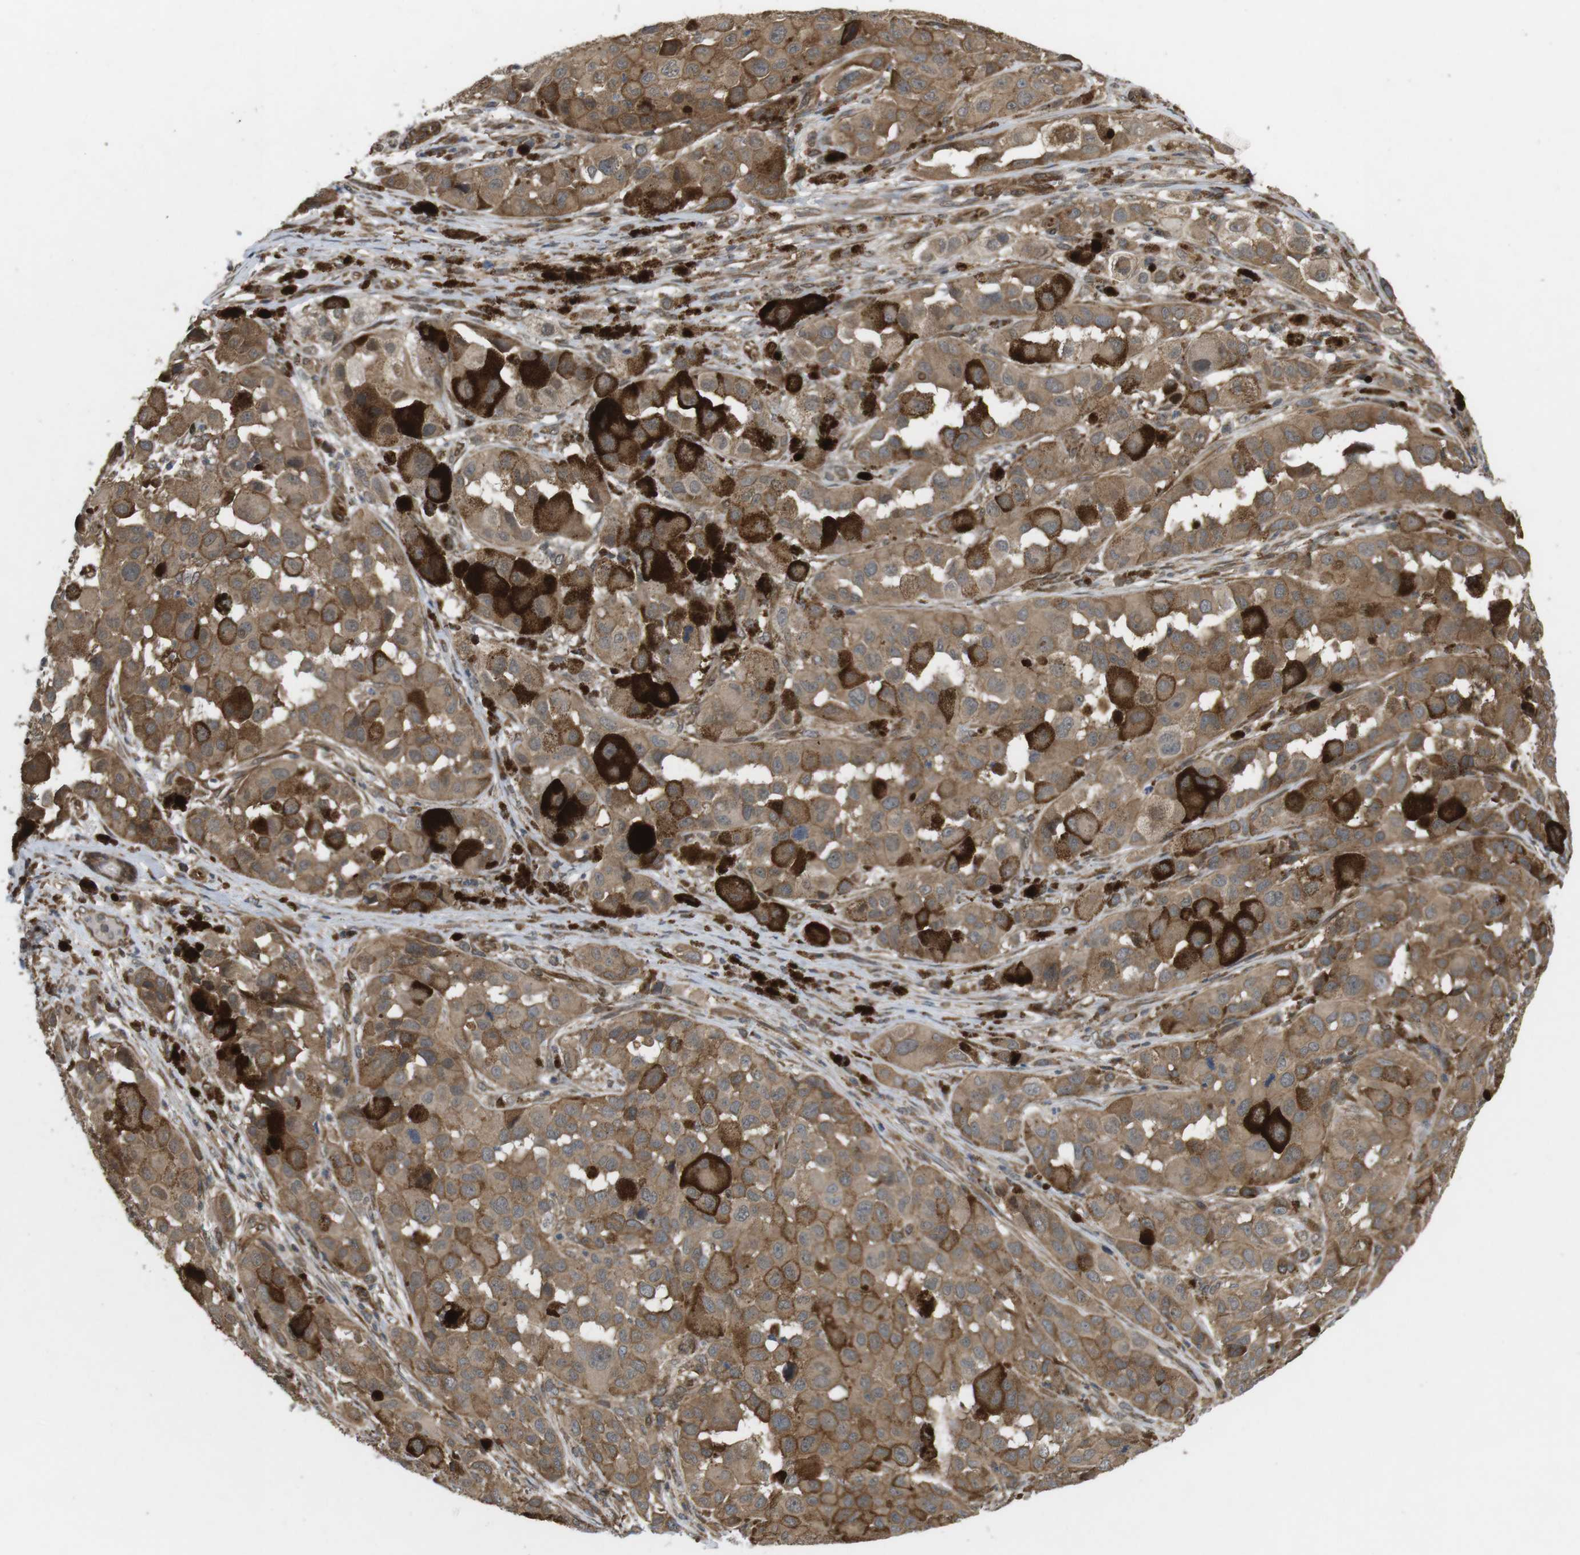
{"staining": {"intensity": "moderate", "quantity": ">75%", "location": "cytoplasmic/membranous"}, "tissue": "melanoma", "cell_type": "Tumor cells", "image_type": "cancer", "snomed": [{"axis": "morphology", "description": "Malignant melanoma, NOS"}, {"axis": "topography", "description": "Skin"}], "caption": "A brown stain highlights moderate cytoplasmic/membranous staining of a protein in melanoma tumor cells.", "gene": "KANK2", "patient": {"sex": "male", "age": 96}}